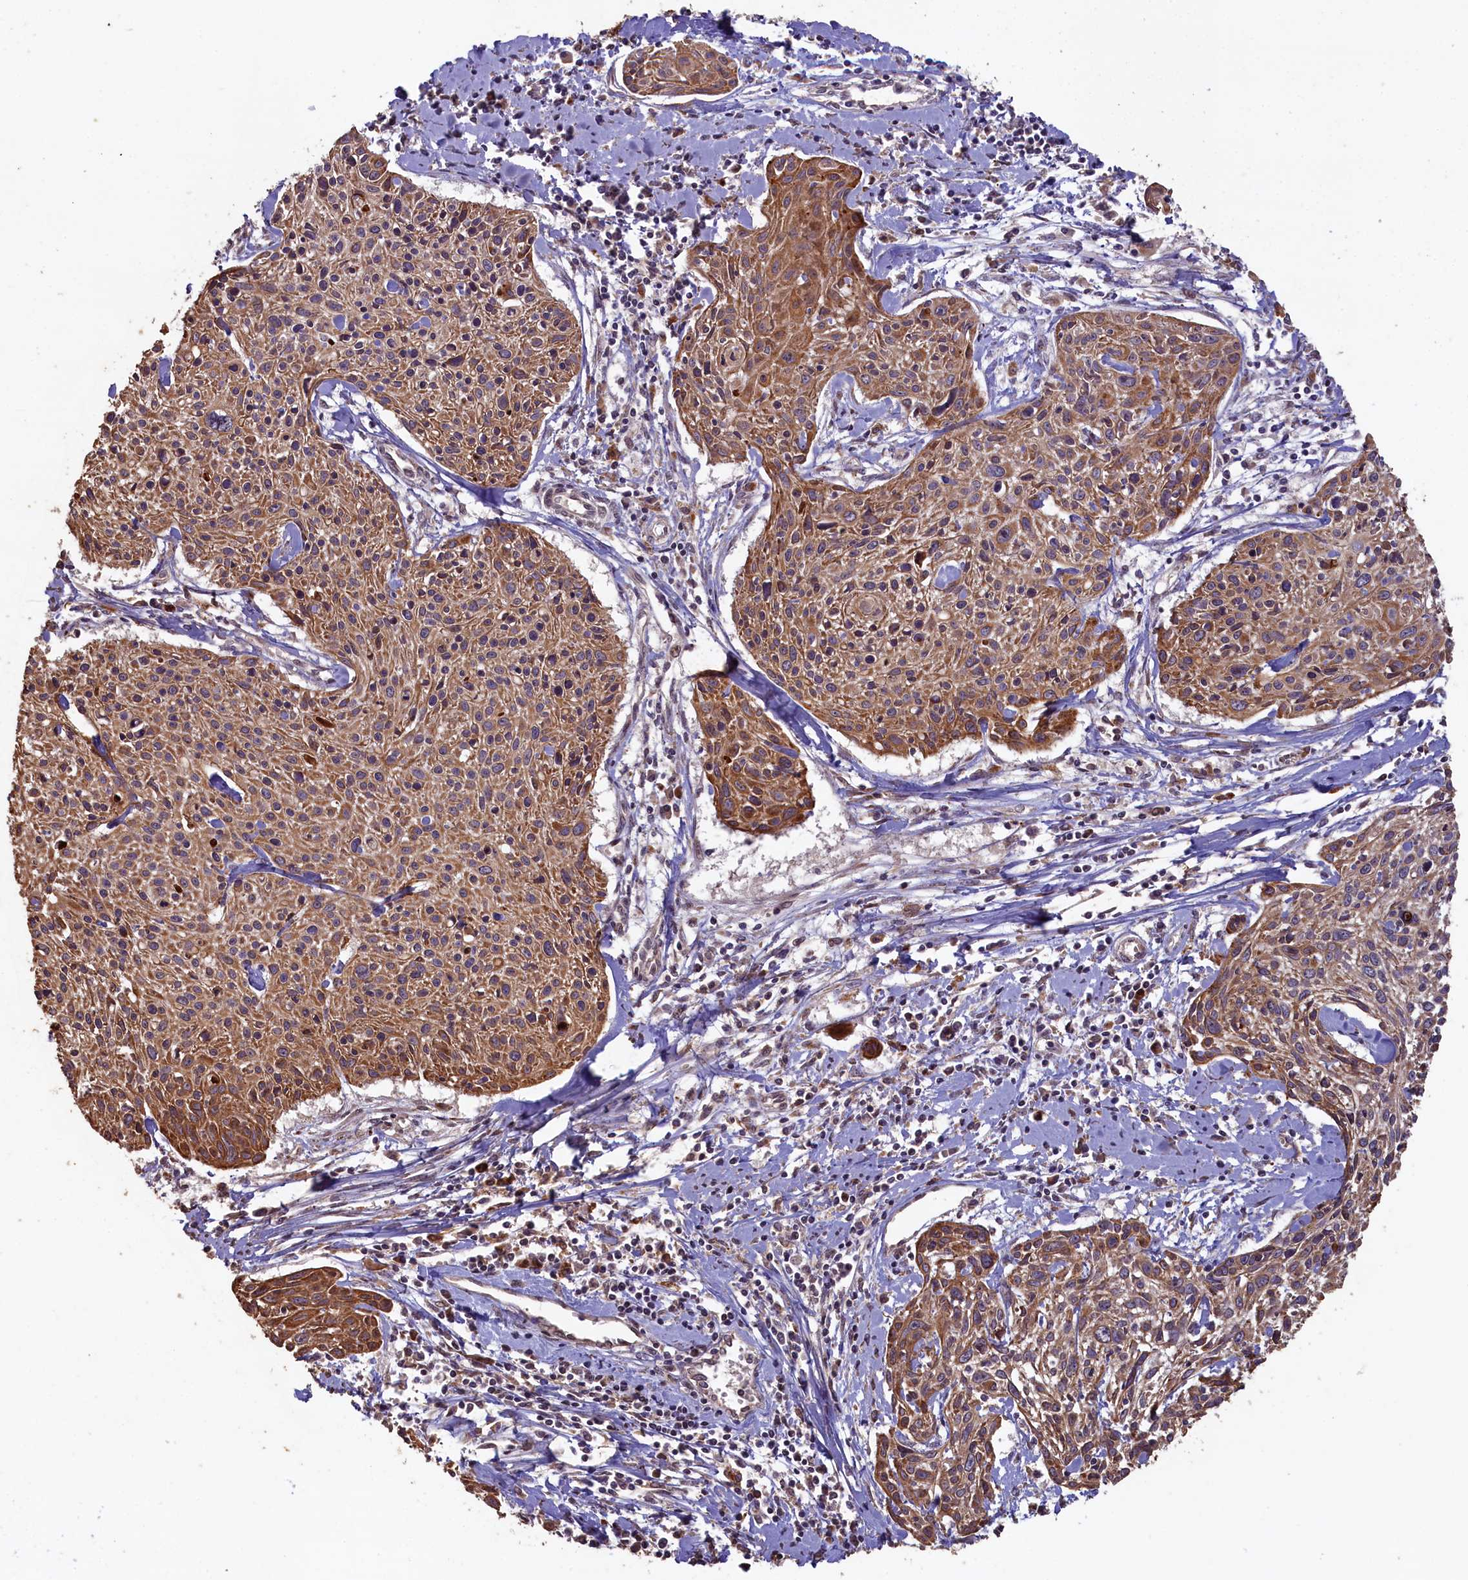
{"staining": {"intensity": "moderate", "quantity": "25%-75%", "location": "cytoplasmic/membranous"}, "tissue": "cervical cancer", "cell_type": "Tumor cells", "image_type": "cancer", "snomed": [{"axis": "morphology", "description": "Squamous cell carcinoma, NOS"}, {"axis": "topography", "description": "Cervix"}], "caption": "Human cervical cancer stained for a protein (brown) displays moderate cytoplasmic/membranous positive positivity in approximately 25%-75% of tumor cells.", "gene": "SLC38A7", "patient": {"sex": "female", "age": 51}}